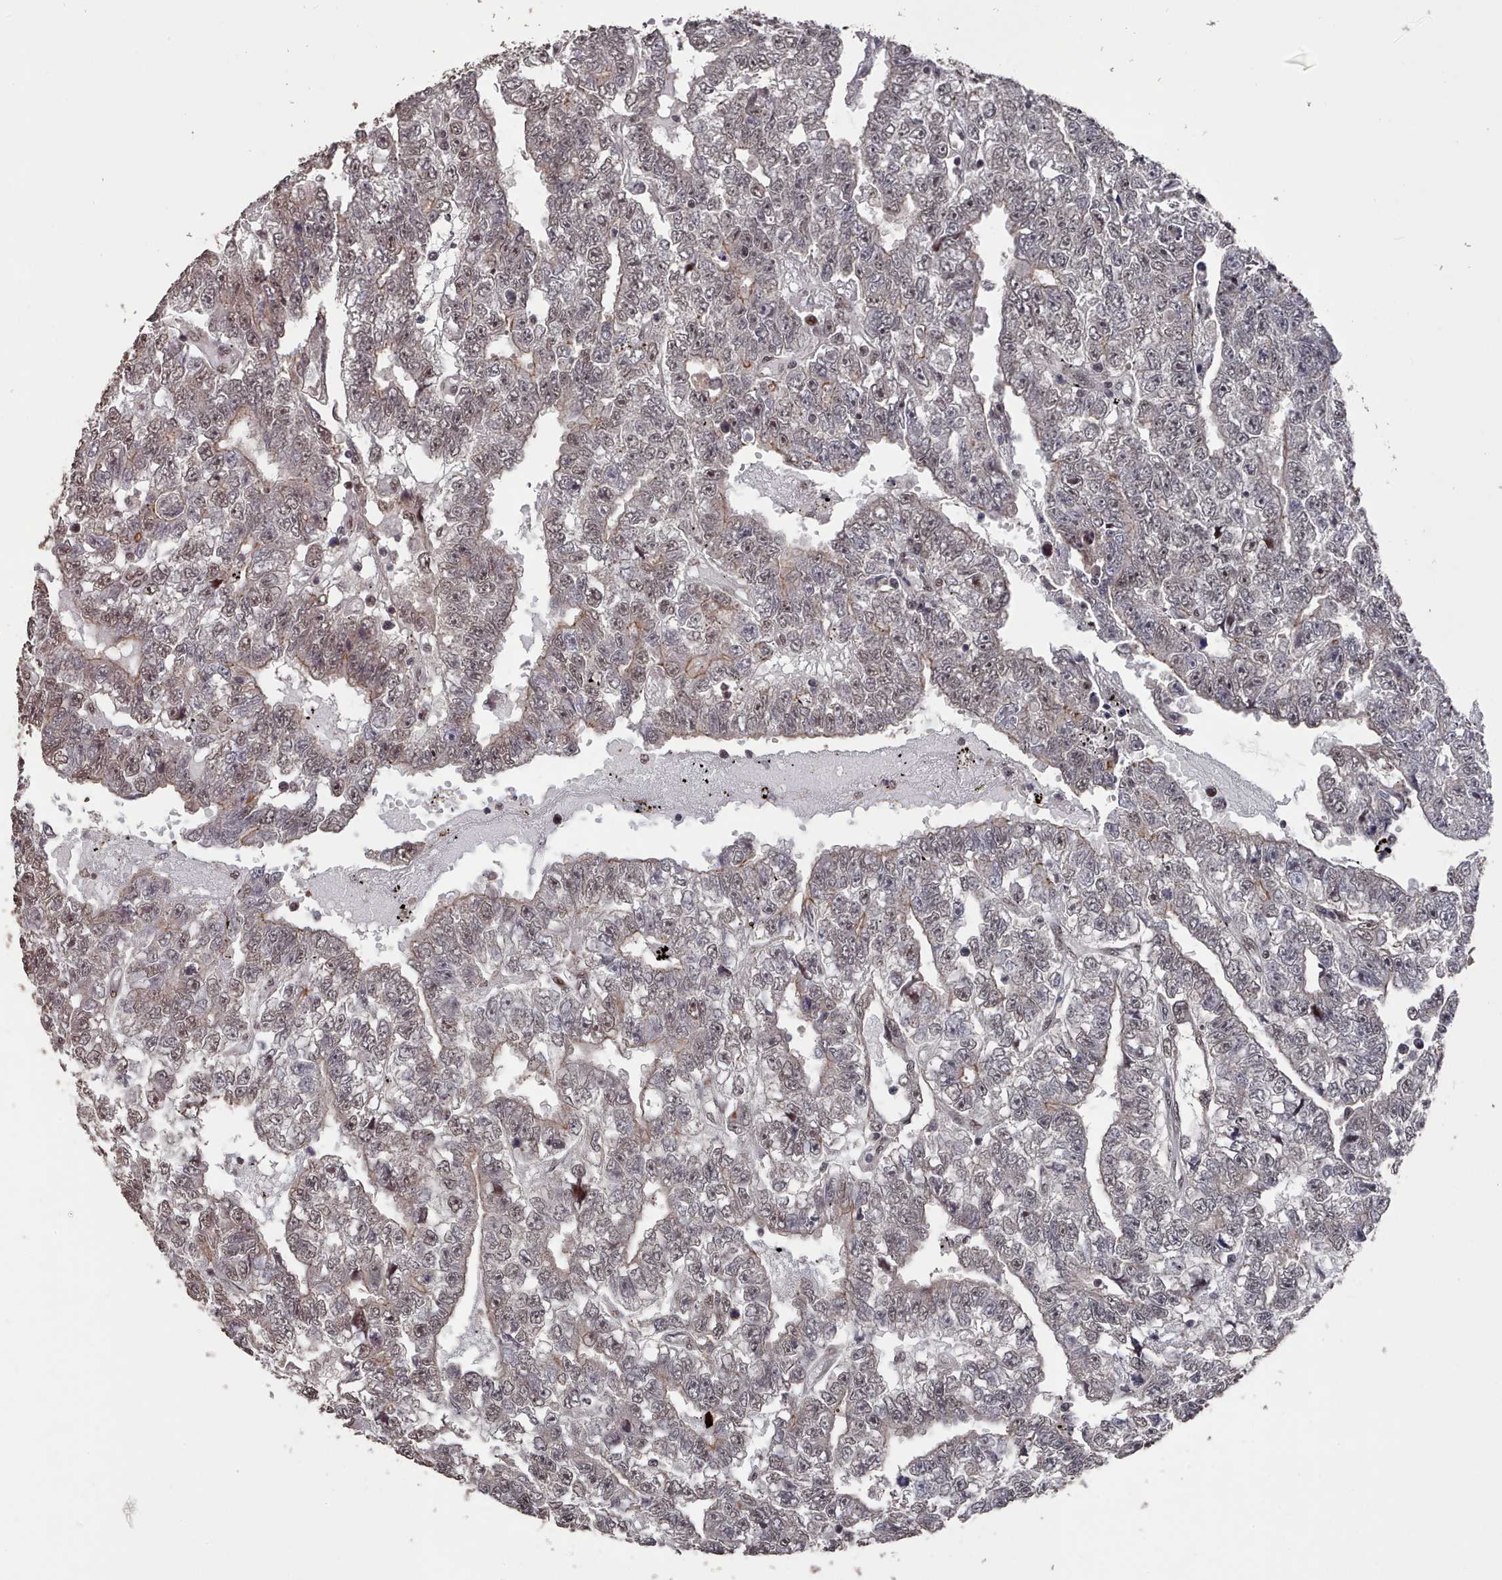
{"staining": {"intensity": "weak", "quantity": "25%-75%", "location": "cytoplasmic/membranous,nuclear"}, "tissue": "testis cancer", "cell_type": "Tumor cells", "image_type": "cancer", "snomed": [{"axis": "morphology", "description": "Carcinoma, Embryonal, NOS"}, {"axis": "topography", "description": "Testis"}], "caption": "Immunohistochemical staining of human testis embryonal carcinoma demonstrates low levels of weak cytoplasmic/membranous and nuclear staining in about 25%-75% of tumor cells. (Stains: DAB (3,3'-diaminobenzidine) in brown, nuclei in blue, Microscopy: brightfield microscopy at high magnification).", "gene": "PNRC2", "patient": {"sex": "male", "age": 25}}